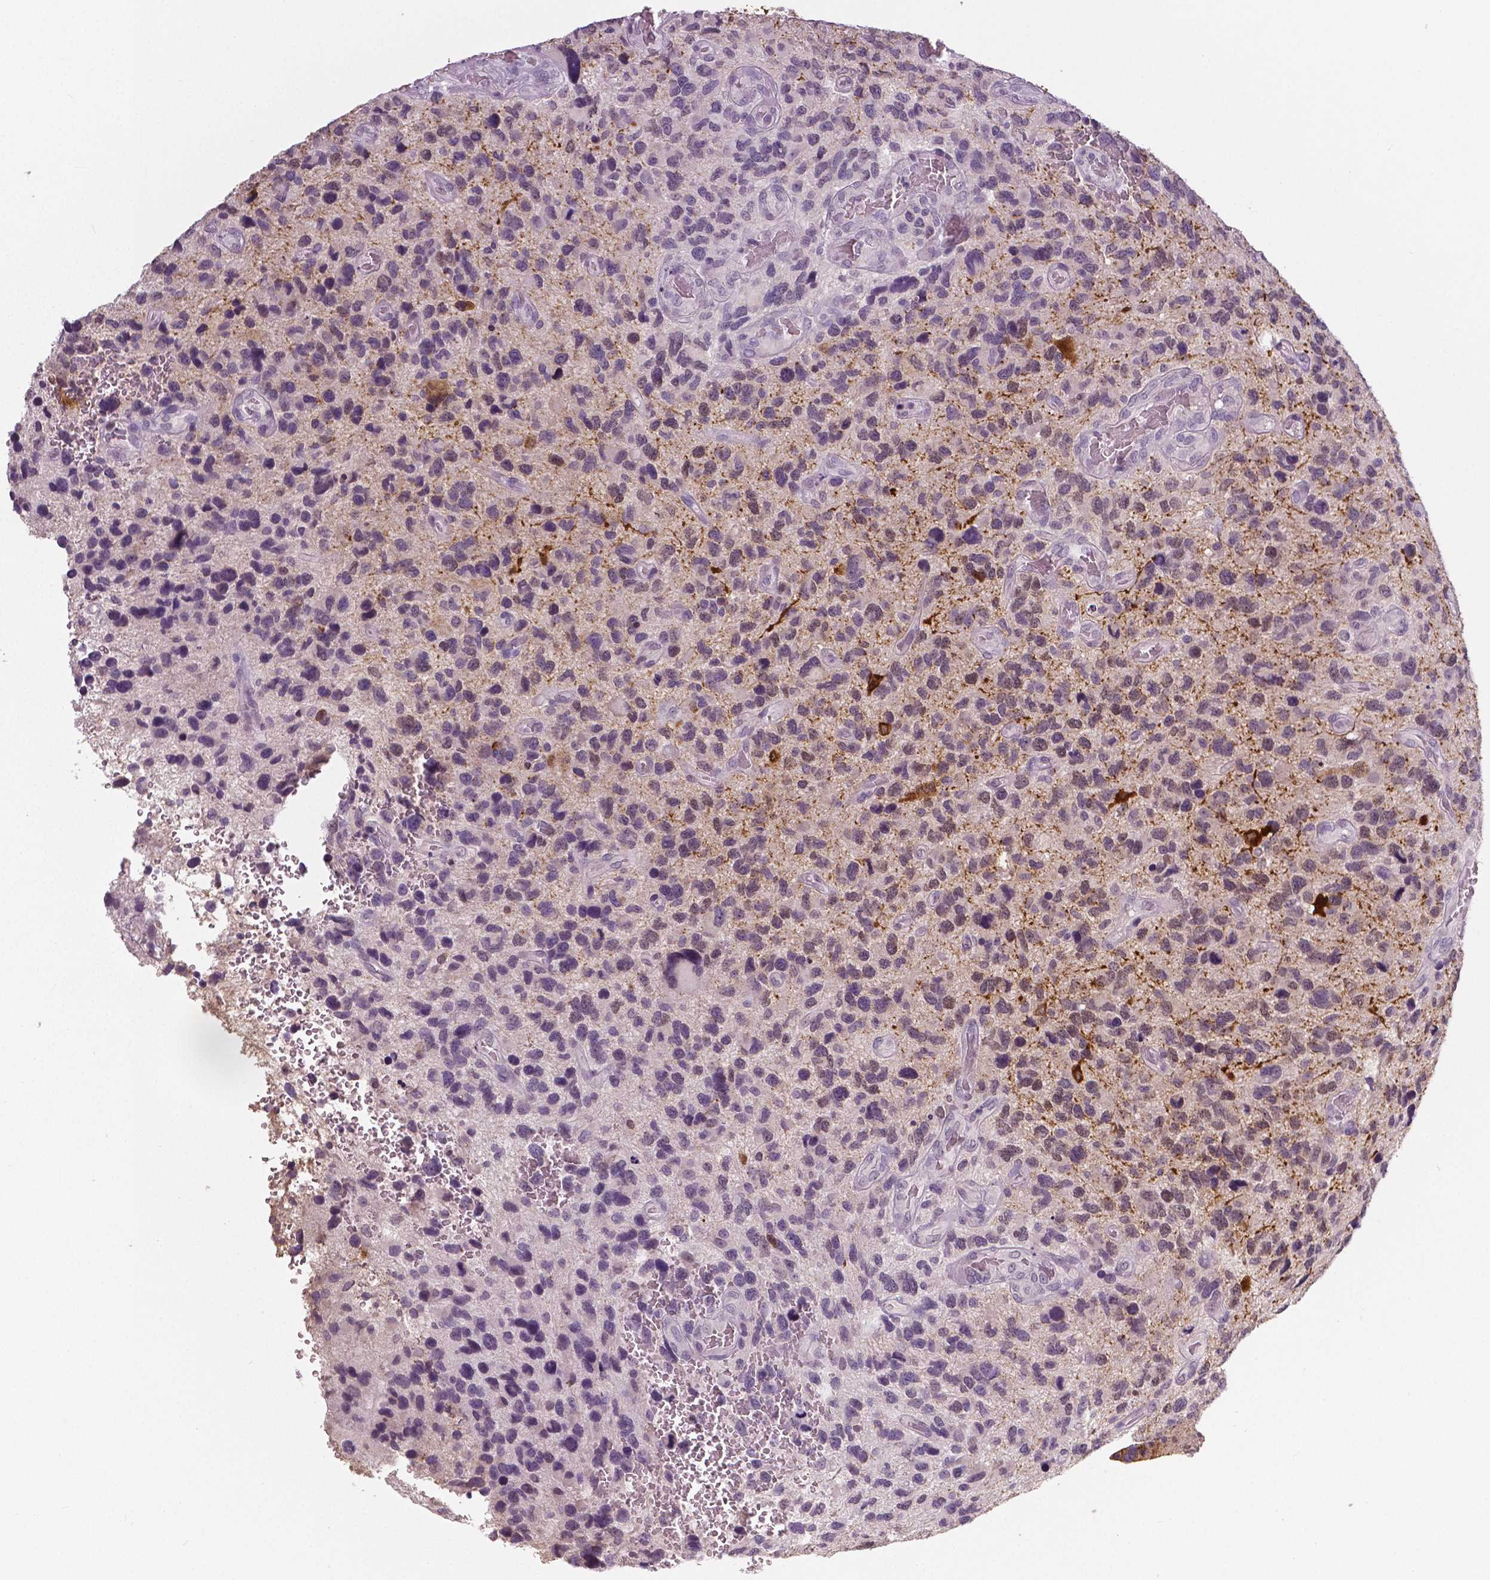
{"staining": {"intensity": "negative", "quantity": "none", "location": "none"}, "tissue": "glioma", "cell_type": "Tumor cells", "image_type": "cancer", "snomed": [{"axis": "morphology", "description": "Glioma, malignant, NOS"}, {"axis": "morphology", "description": "Glioma, malignant, High grade"}, {"axis": "topography", "description": "Brain"}], "caption": "Immunohistochemical staining of glioma displays no significant expression in tumor cells.", "gene": "NECAB1", "patient": {"sex": "female", "age": 71}}